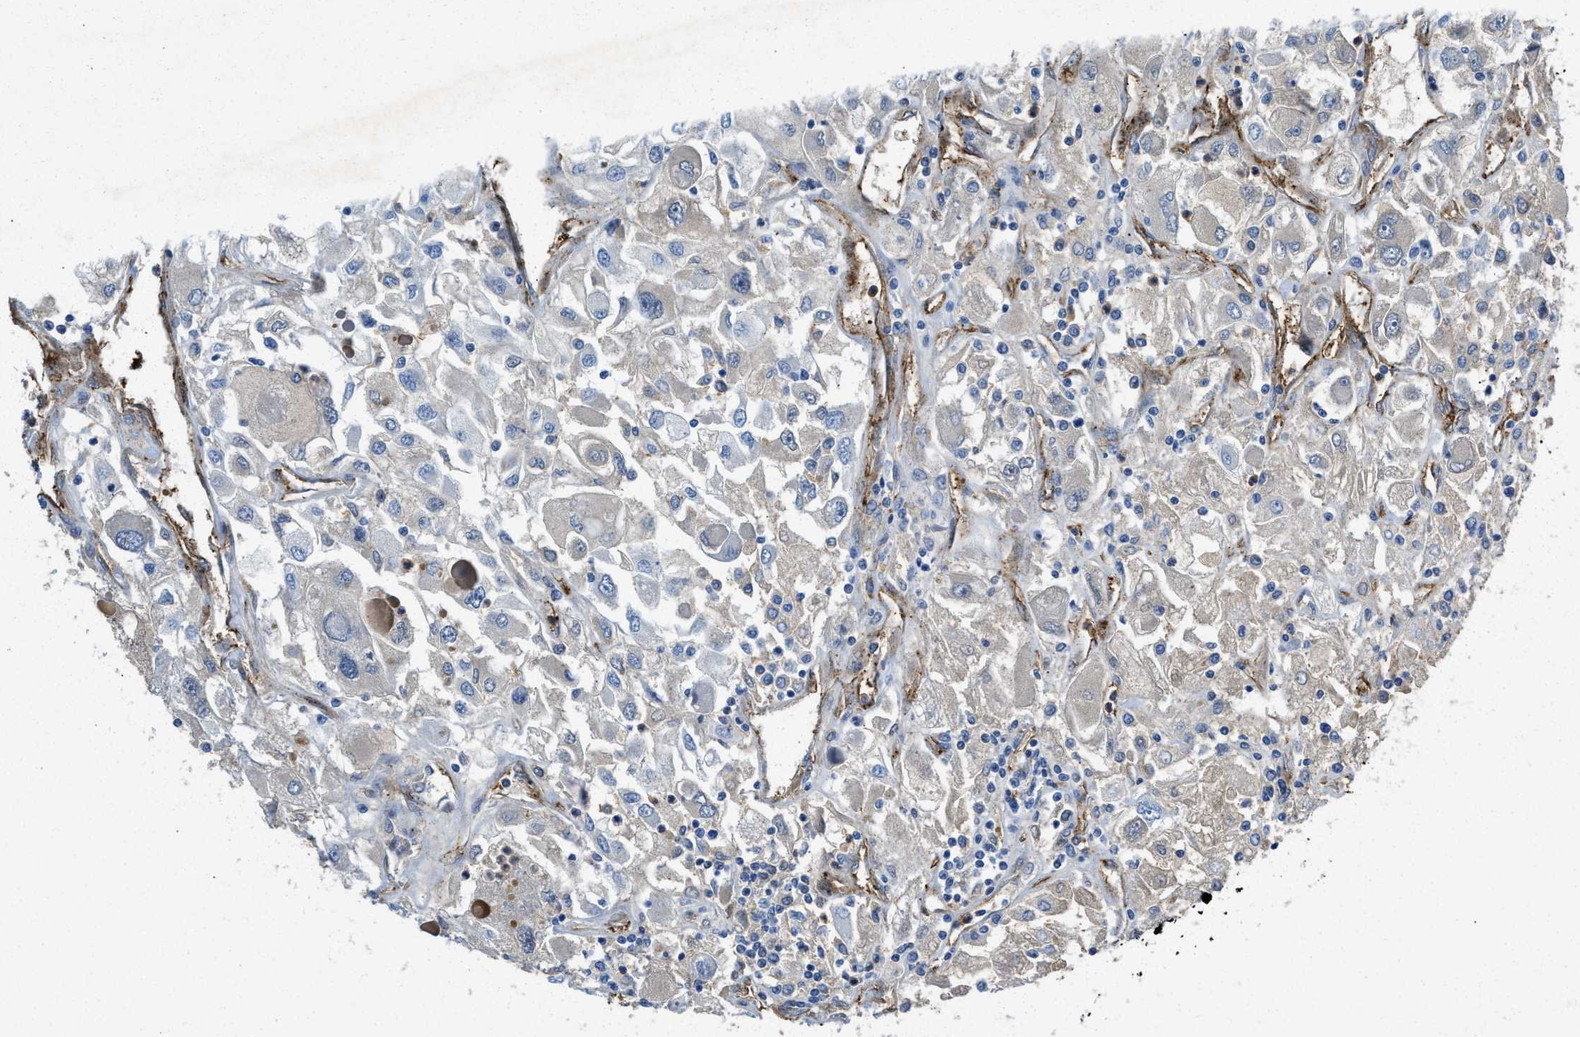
{"staining": {"intensity": "negative", "quantity": "none", "location": "none"}, "tissue": "renal cancer", "cell_type": "Tumor cells", "image_type": "cancer", "snomed": [{"axis": "morphology", "description": "Adenocarcinoma, NOS"}, {"axis": "topography", "description": "Kidney"}], "caption": "High magnification brightfield microscopy of renal cancer (adenocarcinoma) stained with DAB (3,3'-diaminobenzidine) (brown) and counterstained with hematoxylin (blue): tumor cells show no significant positivity. (DAB (3,3'-diaminobenzidine) IHC with hematoxylin counter stain).", "gene": "SPEG", "patient": {"sex": "female", "age": 52}}